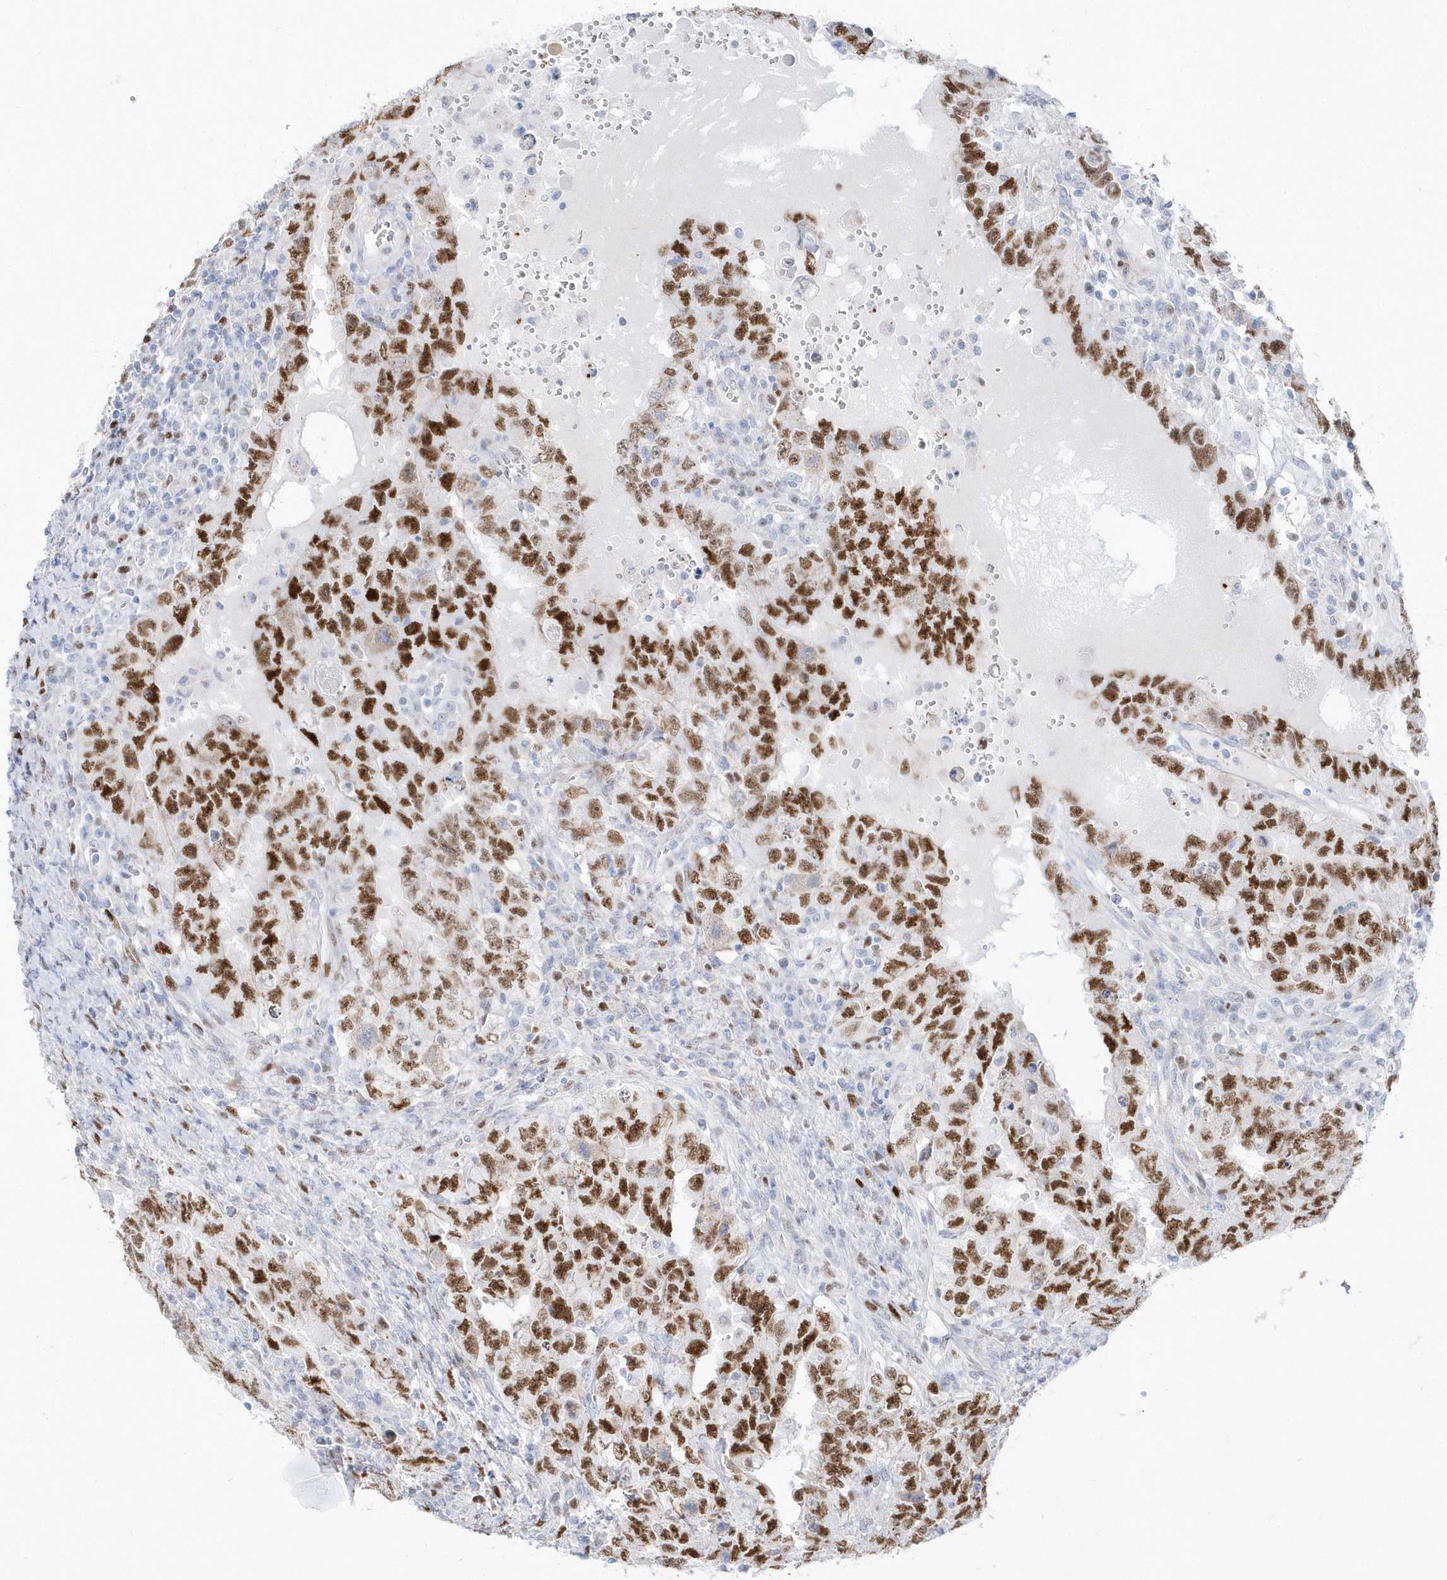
{"staining": {"intensity": "strong", "quantity": ">75%", "location": "nuclear"}, "tissue": "testis cancer", "cell_type": "Tumor cells", "image_type": "cancer", "snomed": [{"axis": "morphology", "description": "Carcinoma, Embryonal, NOS"}, {"axis": "topography", "description": "Testis"}], "caption": "Testis cancer tissue displays strong nuclear positivity in approximately >75% of tumor cells", "gene": "TMCO6", "patient": {"sex": "male", "age": 26}}